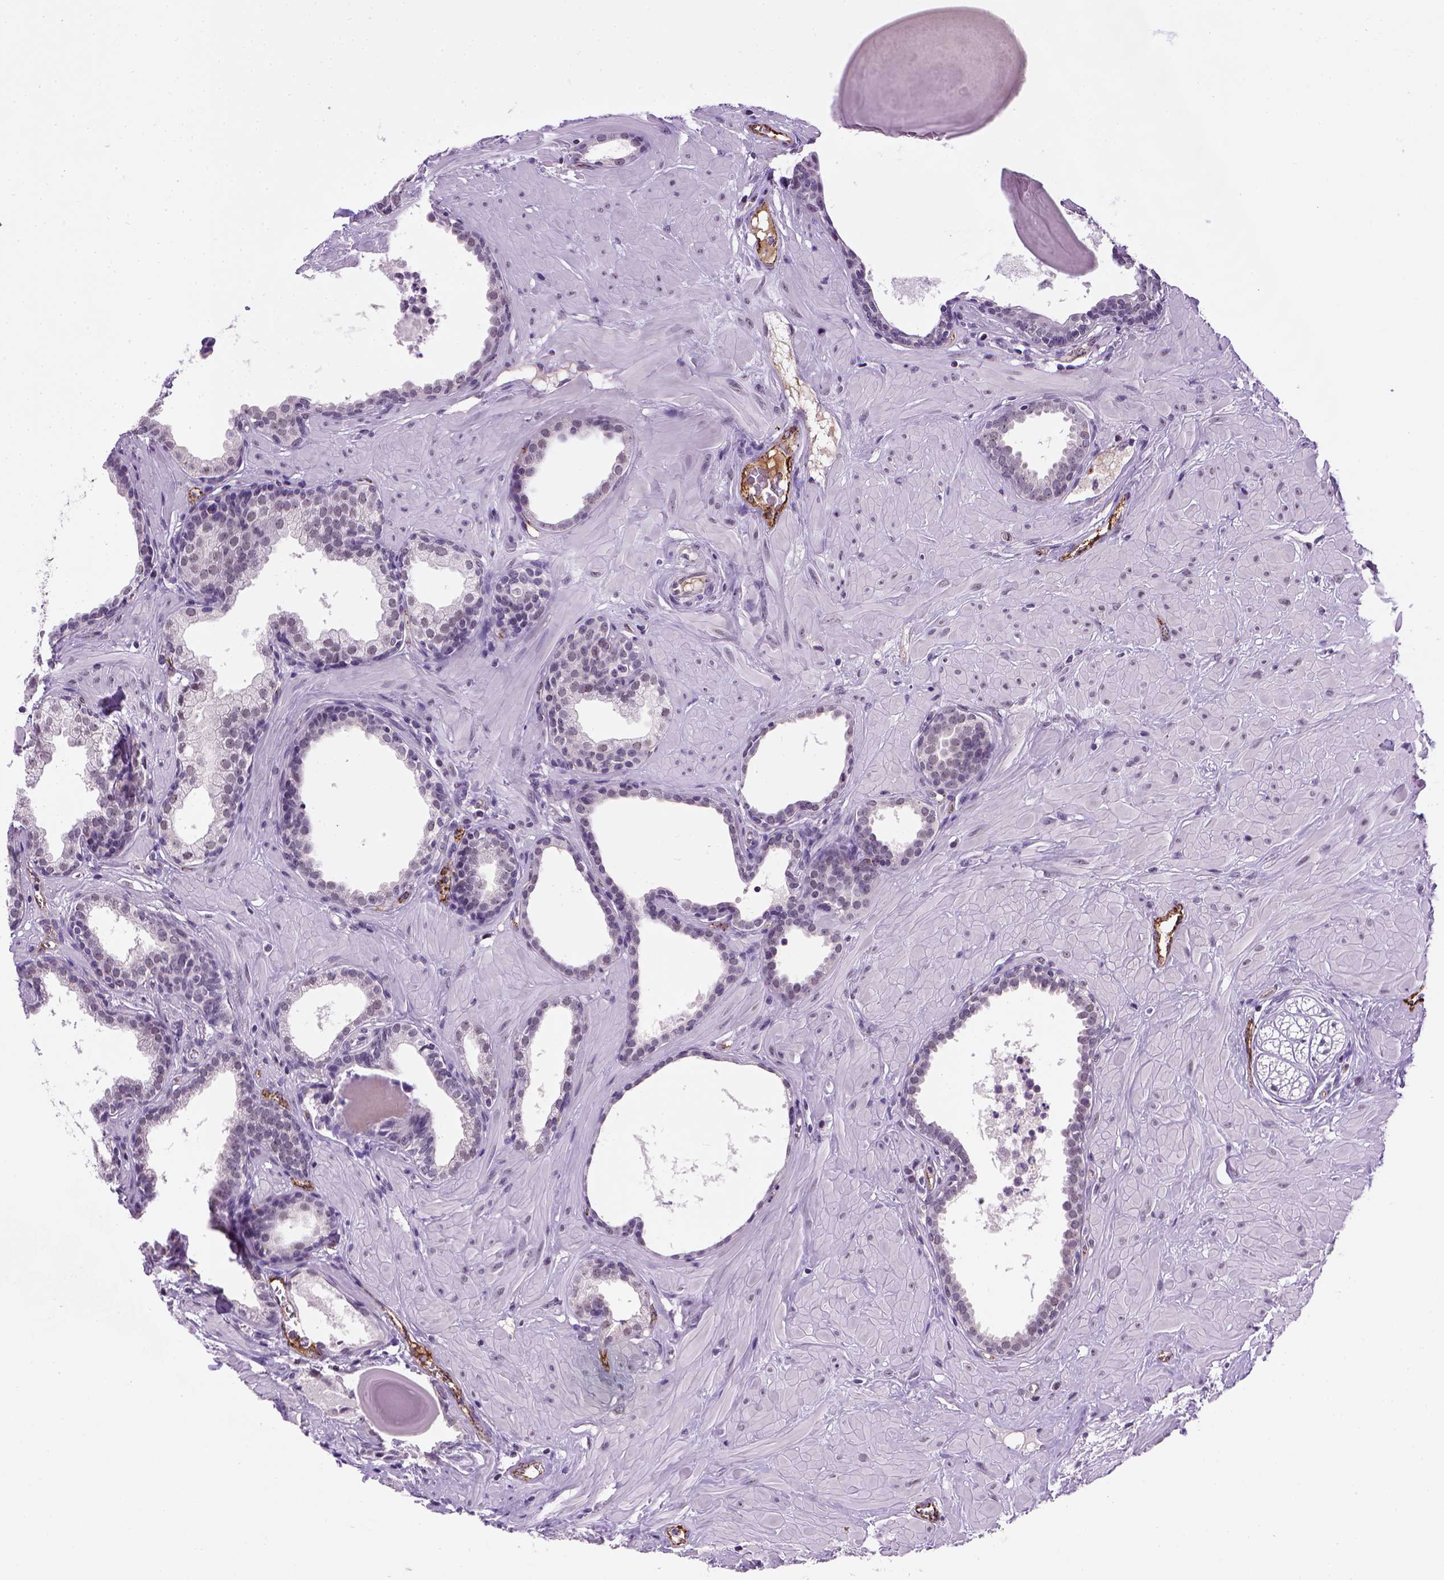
{"staining": {"intensity": "negative", "quantity": "none", "location": "none"}, "tissue": "prostate", "cell_type": "Glandular cells", "image_type": "normal", "snomed": [{"axis": "morphology", "description": "Normal tissue, NOS"}, {"axis": "topography", "description": "Prostate"}], "caption": "DAB (3,3'-diaminobenzidine) immunohistochemical staining of normal prostate reveals no significant expression in glandular cells.", "gene": "VWF", "patient": {"sex": "male", "age": 48}}